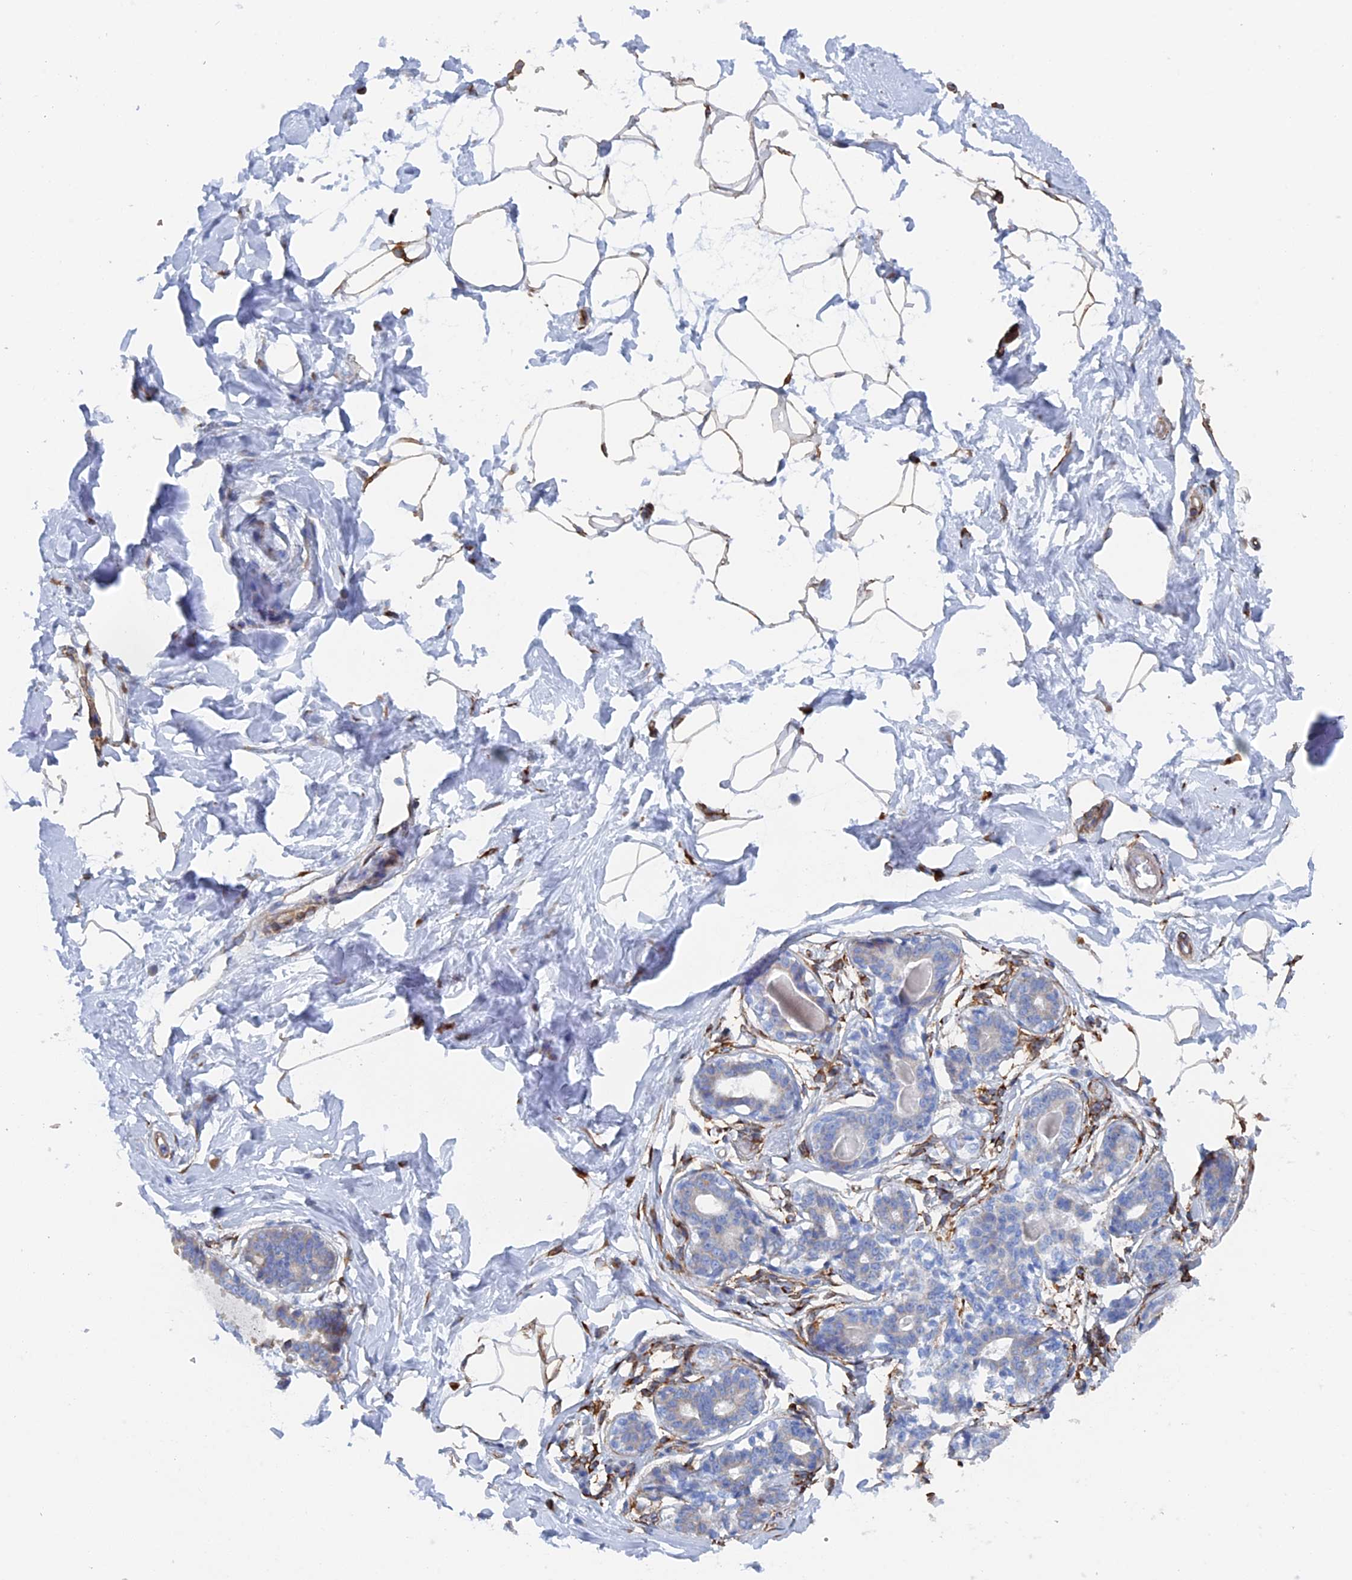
{"staining": {"intensity": "strong", "quantity": "25%-75%", "location": "cytoplasmic/membranous"}, "tissue": "breast", "cell_type": "Adipocytes", "image_type": "normal", "snomed": [{"axis": "morphology", "description": "Normal tissue, NOS"}, {"axis": "topography", "description": "Breast"}], "caption": "Immunohistochemistry (IHC) (DAB (3,3'-diaminobenzidine)) staining of normal human breast displays strong cytoplasmic/membranous protein expression in about 25%-75% of adipocytes.", "gene": "COG7", "patient": {"sex": "female", "age": 45}}